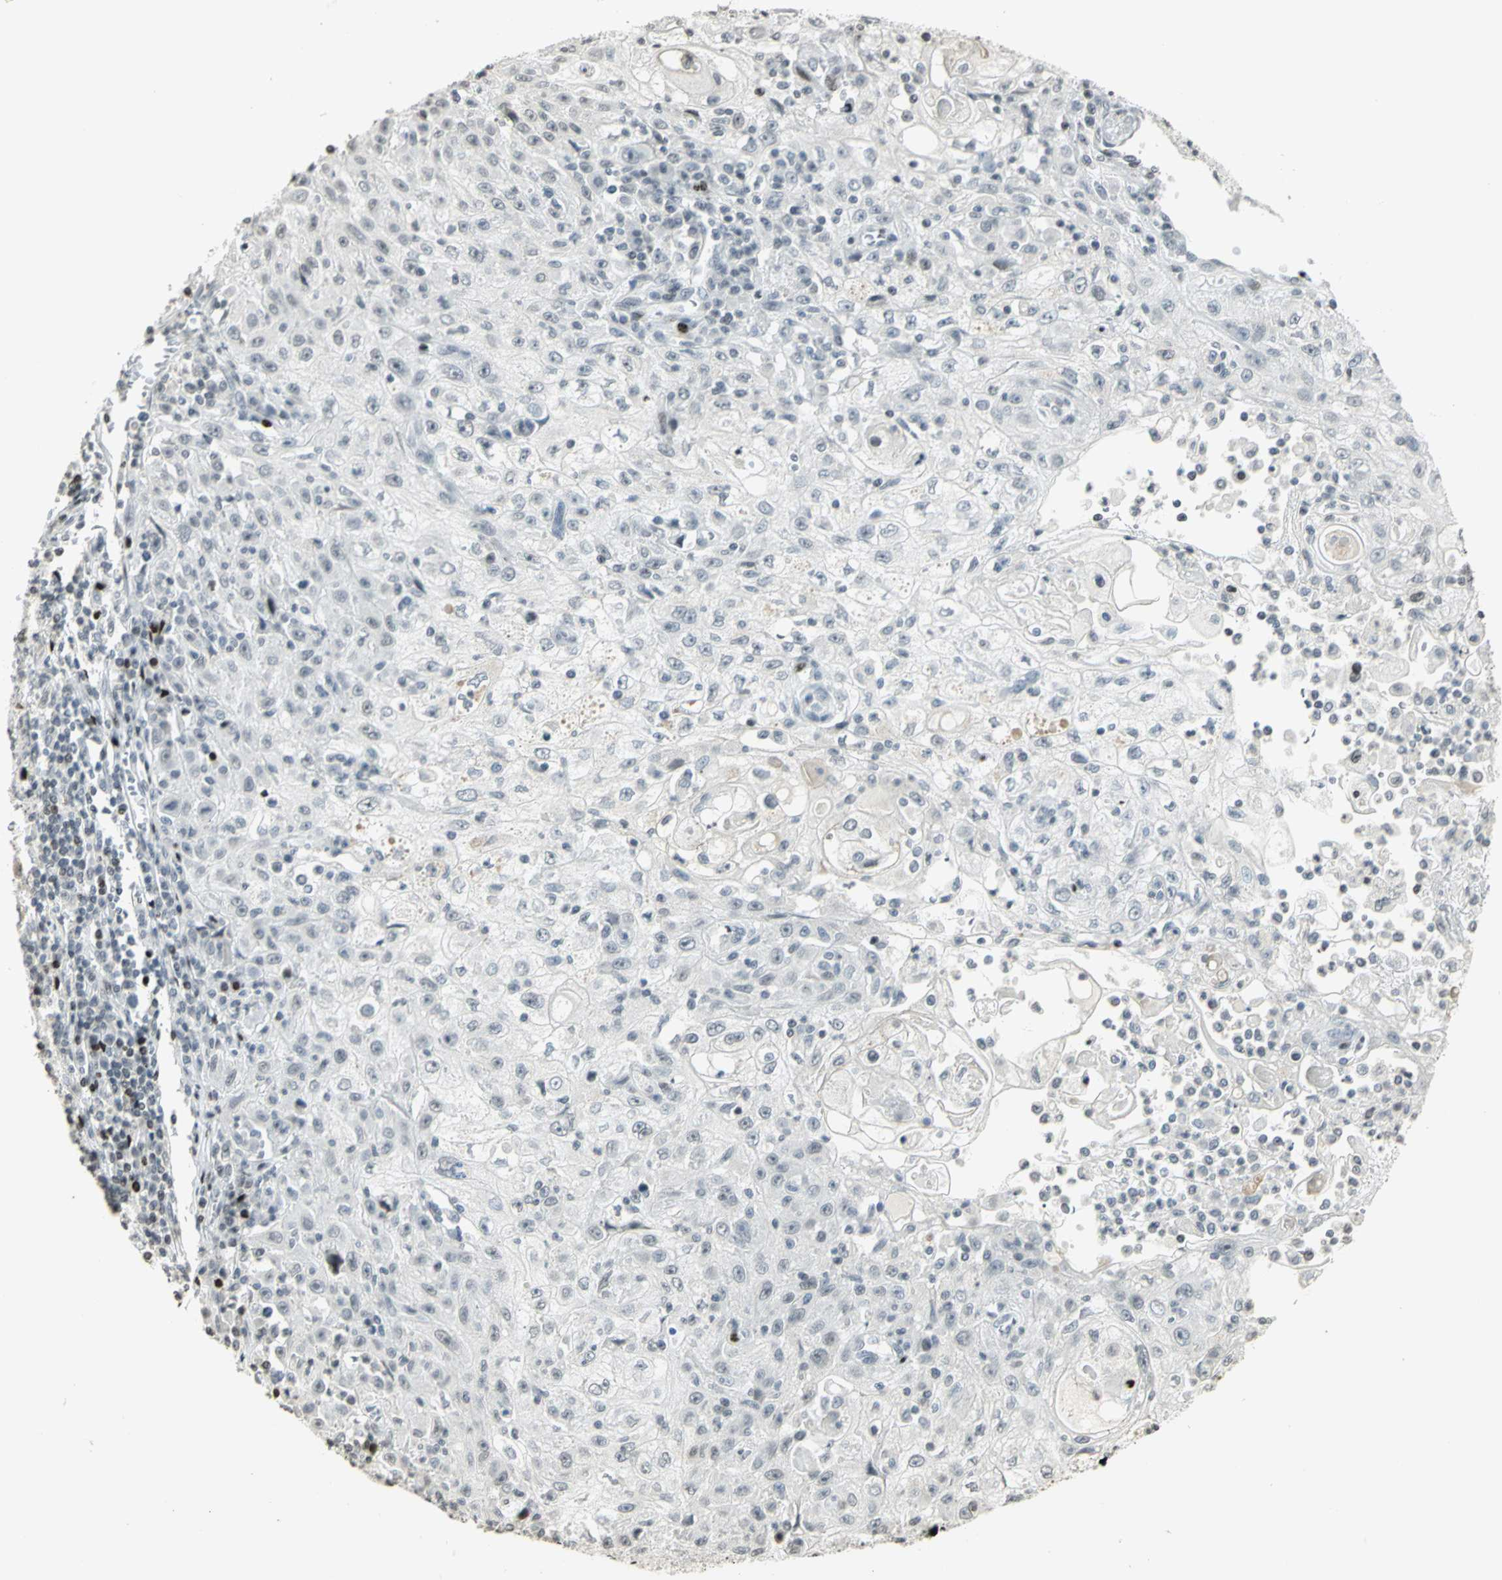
{"staining": {"intensity": "negative", "quantity": "none", "location": "none"}, "tissue": "skin cancer", "cell_type": "Tumor cells", "image_type": "cancer", "snomed": [{"axis": "morphology", "description": "Squamous cell carcinoma, NOS"}, {"axis": "topography", "description": "Skin"}], "caption": "Skin squamous cell carcinoma was stained to show a protein in brown. There is no significant positivity in tumor cells. Nuclei are stained in blue.", "gene": "KDM1A", "patient": {"sex": "male", "age": 75}}